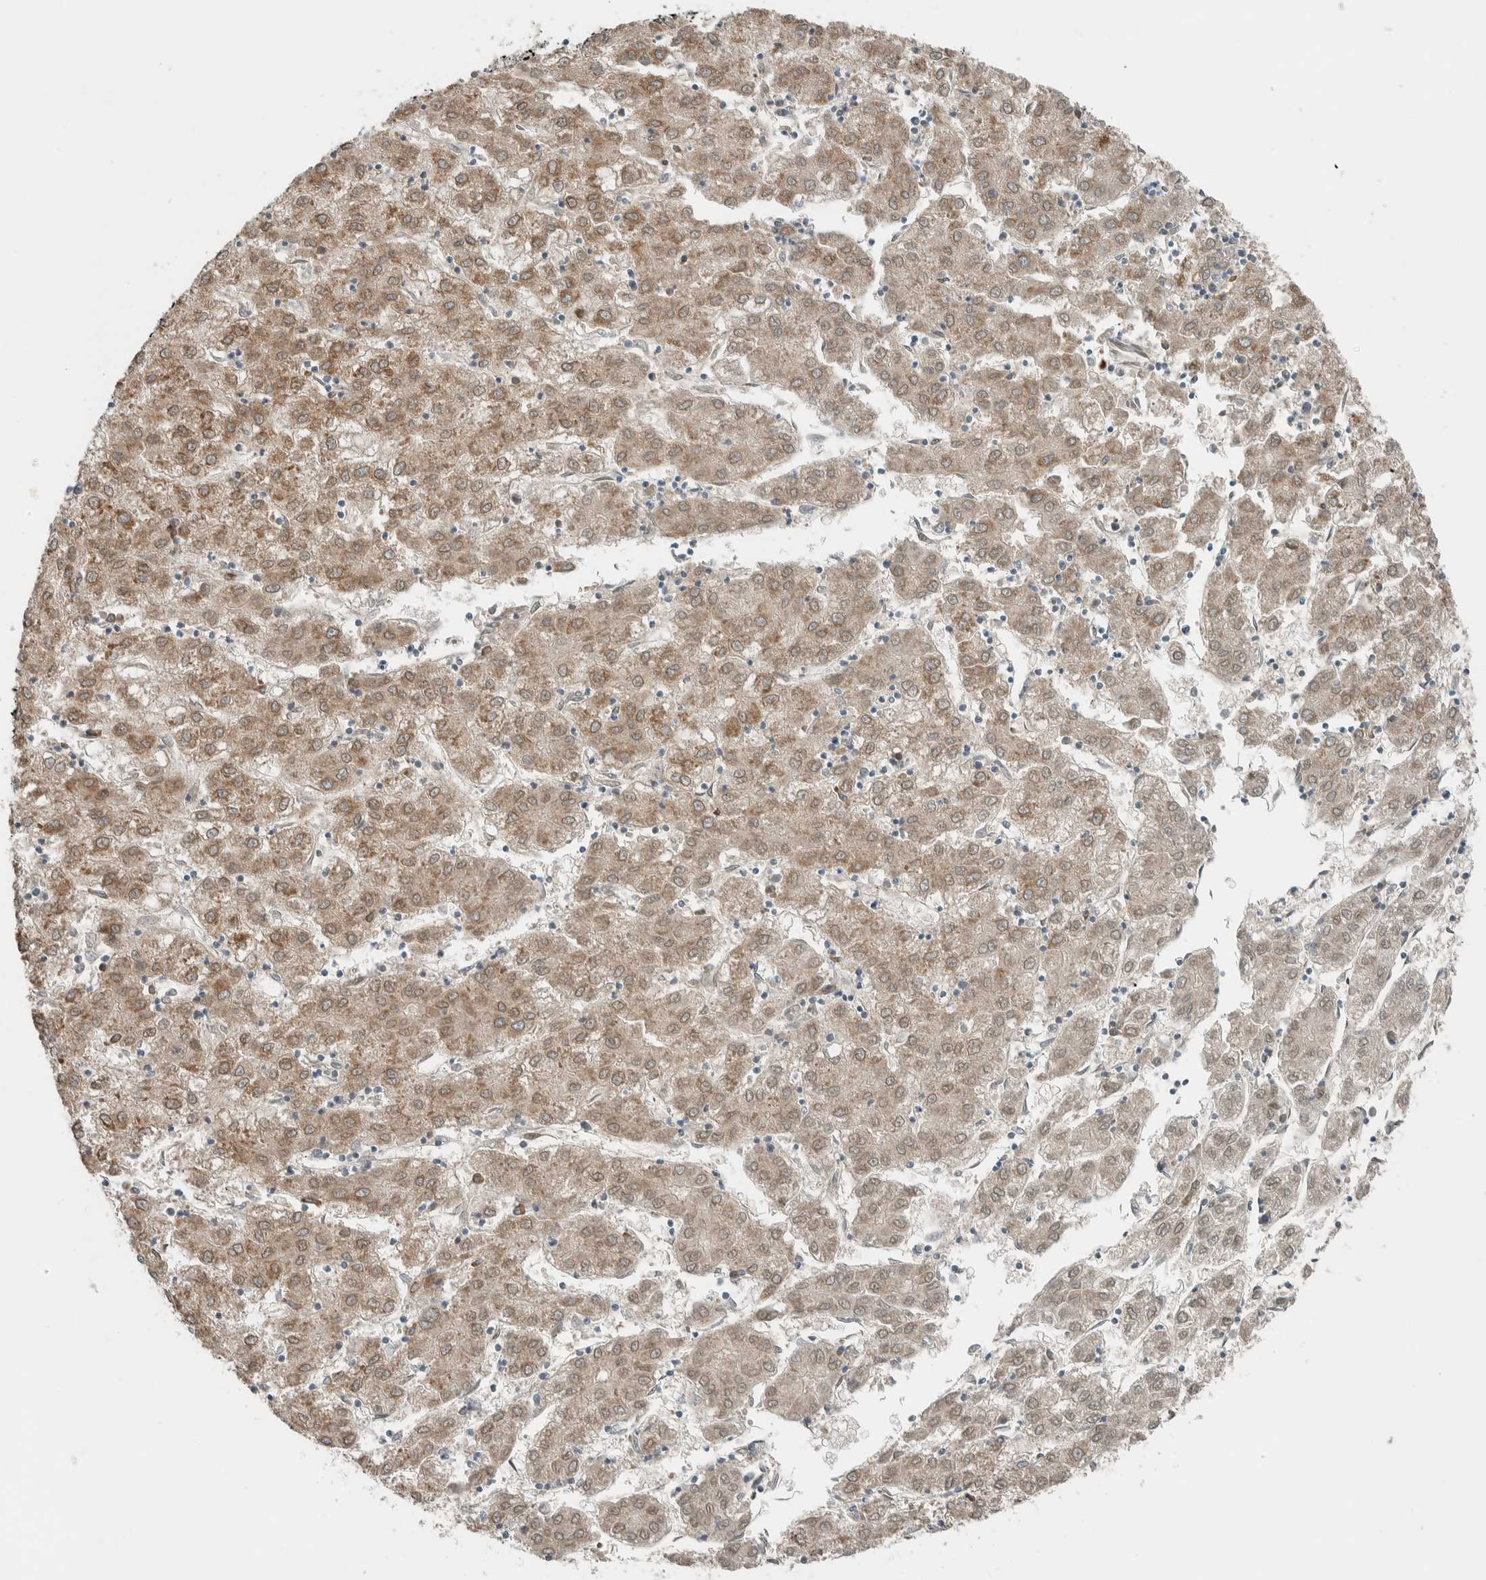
{"staining": {"intensity": "weak", "quantity": ">75%", "location": "cytoplasmic/membranous"}, "tissue": "liver cancer", "cell_type": "Tumor cells", "image_type": "cancer", "snomed": [{"axis": "morphology", "description": "Carcinoma, Hepatocellular, NOS"}, {"axis": "topography", "description": "Liver"}], "caption": "A micrograph of liver cancer (hepatocellular carcinoma) stained for a protein exhibits weak cytoplasmic/membranous brown staining in tumor cells. (DAB = brown stain, brightfield microscopy at high magnification).", "gene": "CTBP2", "patient": {"sex": "male", "age": 72}}